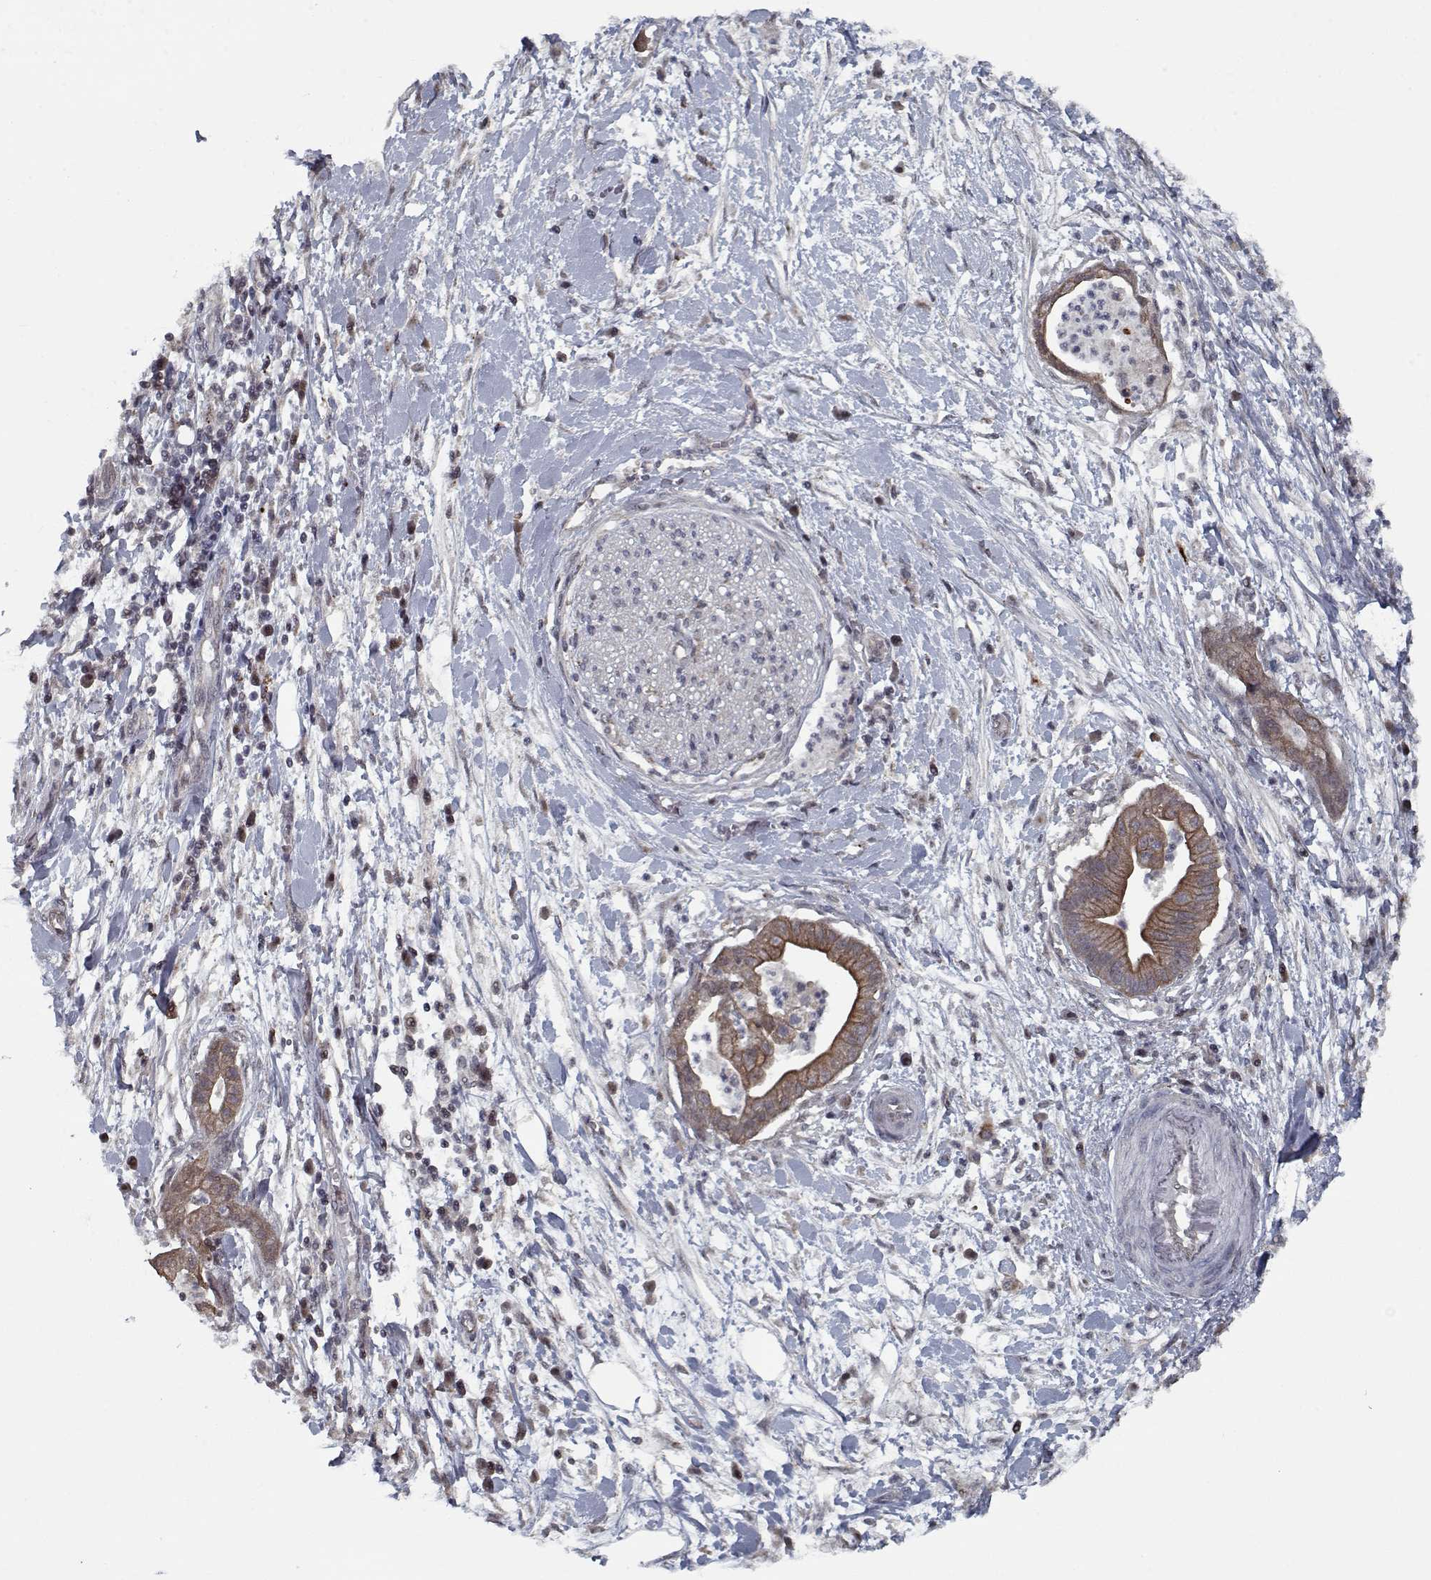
{"staining": {"intensity": "strong", "quantity": ">75%", "location": "cytoplasmic/membranous"}, "tissue": "pancreatic cancer", "cell_type": "Tumor cells", "image_type": "cancer", "snomed": [{"axis": "morphology", "description": "Normal tissue, NOS"}, {"axis": "morphology", "description": "Adenocarcinoma, NOS"}, {"axis": "topography", "description": "Lymph node"}, {"axis": "topography", "description": "Pancreas"}], "caption": "A histopathology image of human adenocarcinoma (pancreatic) stained for a protein shows strong cytoplasmic/membranous brown staining in tumor cells.", "gene": "NLK", "patient": {"sex": "female", "age": 58}}